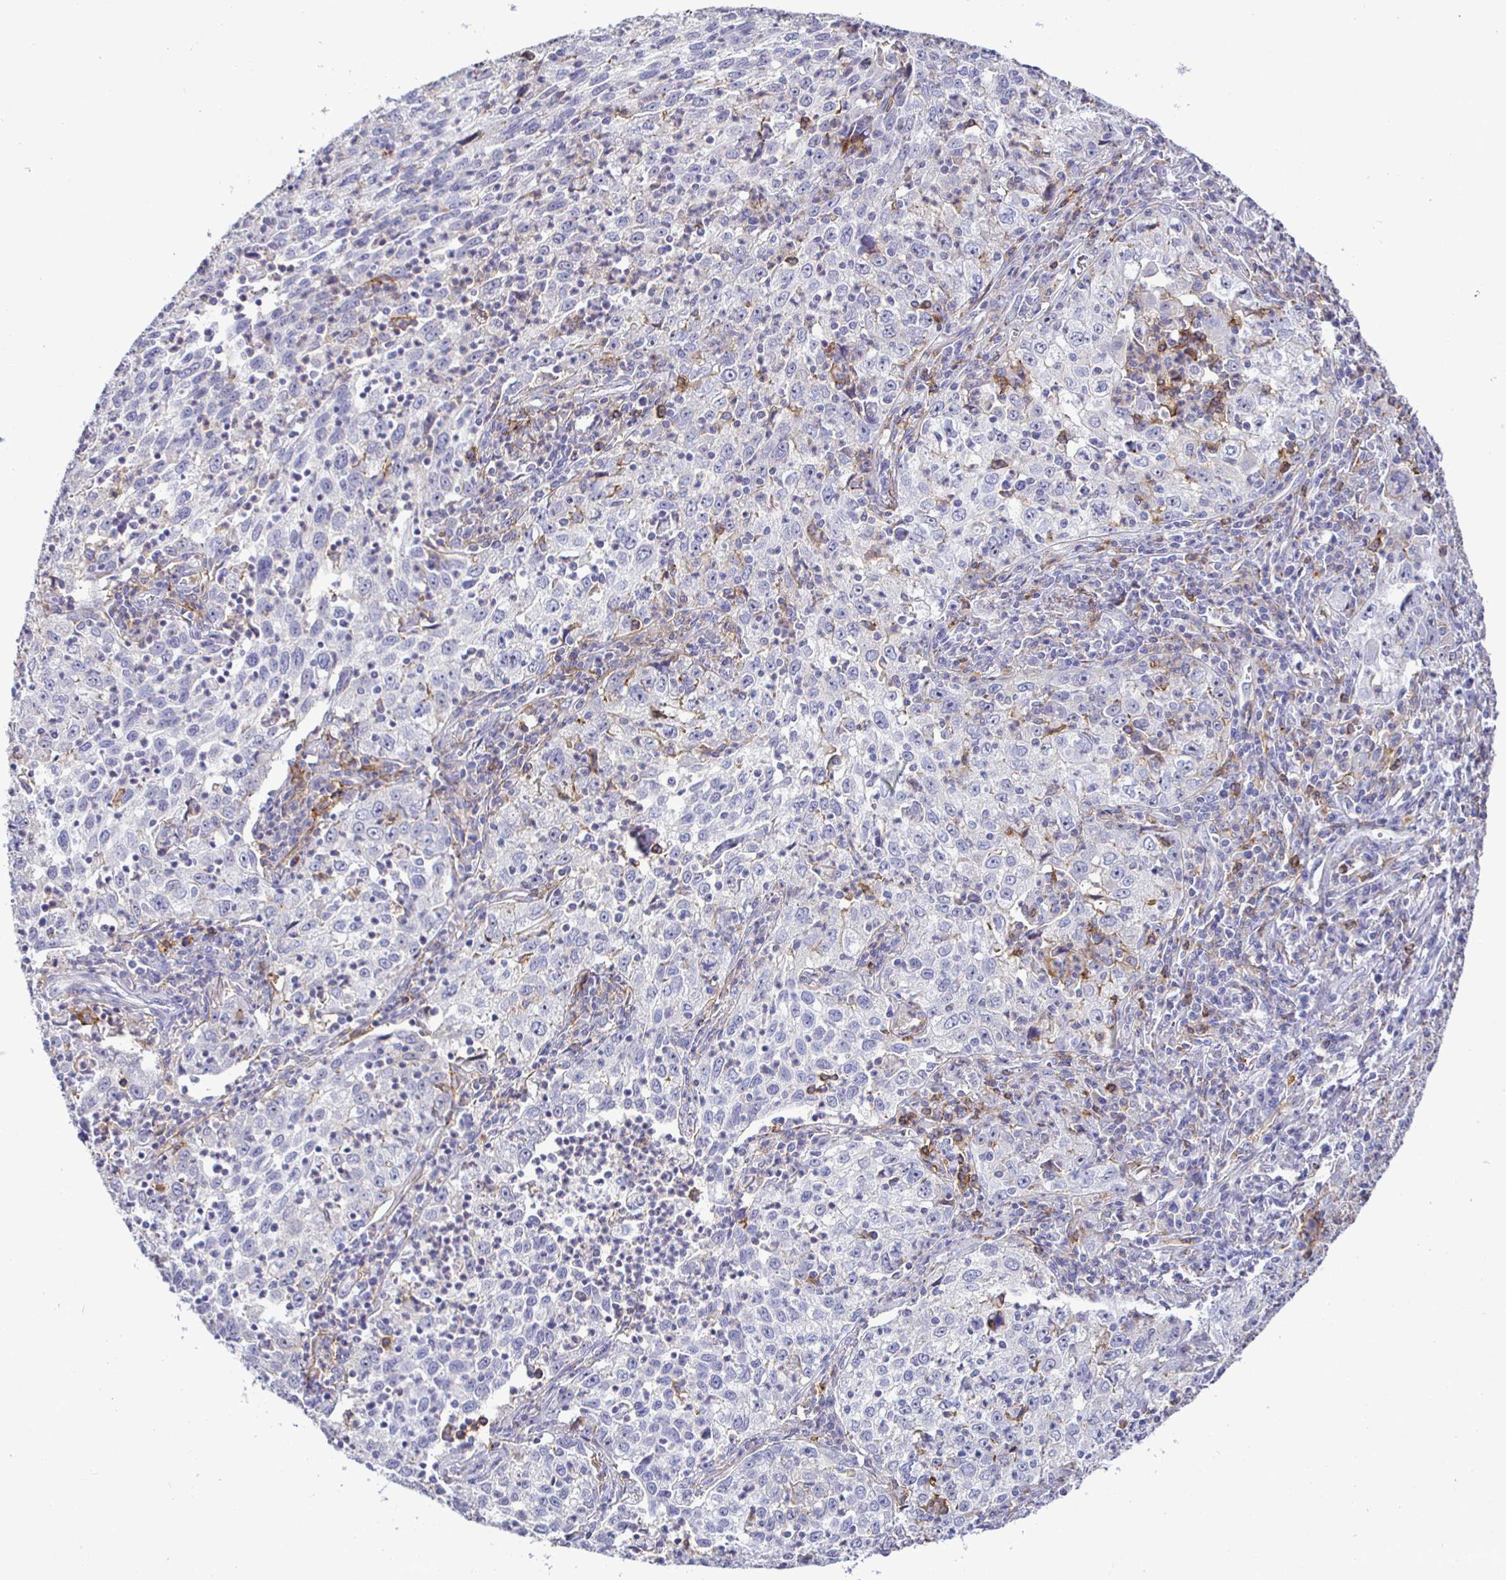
{"staining": {"intensity": "negative", "quantity": "none", "location": "none"}, "tissue": "lung cancer", "cell_type": "Tumor cells", "image_type": "cancer", "snomed": [{"axis": "morphology", "description": "Squamous cell carcinoma, NOS"}, {"axis": "topography", "description": "Lung"}], "caption": "Tumor cells are negative for protein expression in human lung cancer.", "gene": "SIRPA", "patient": {"sex": "male", "age": 71}}